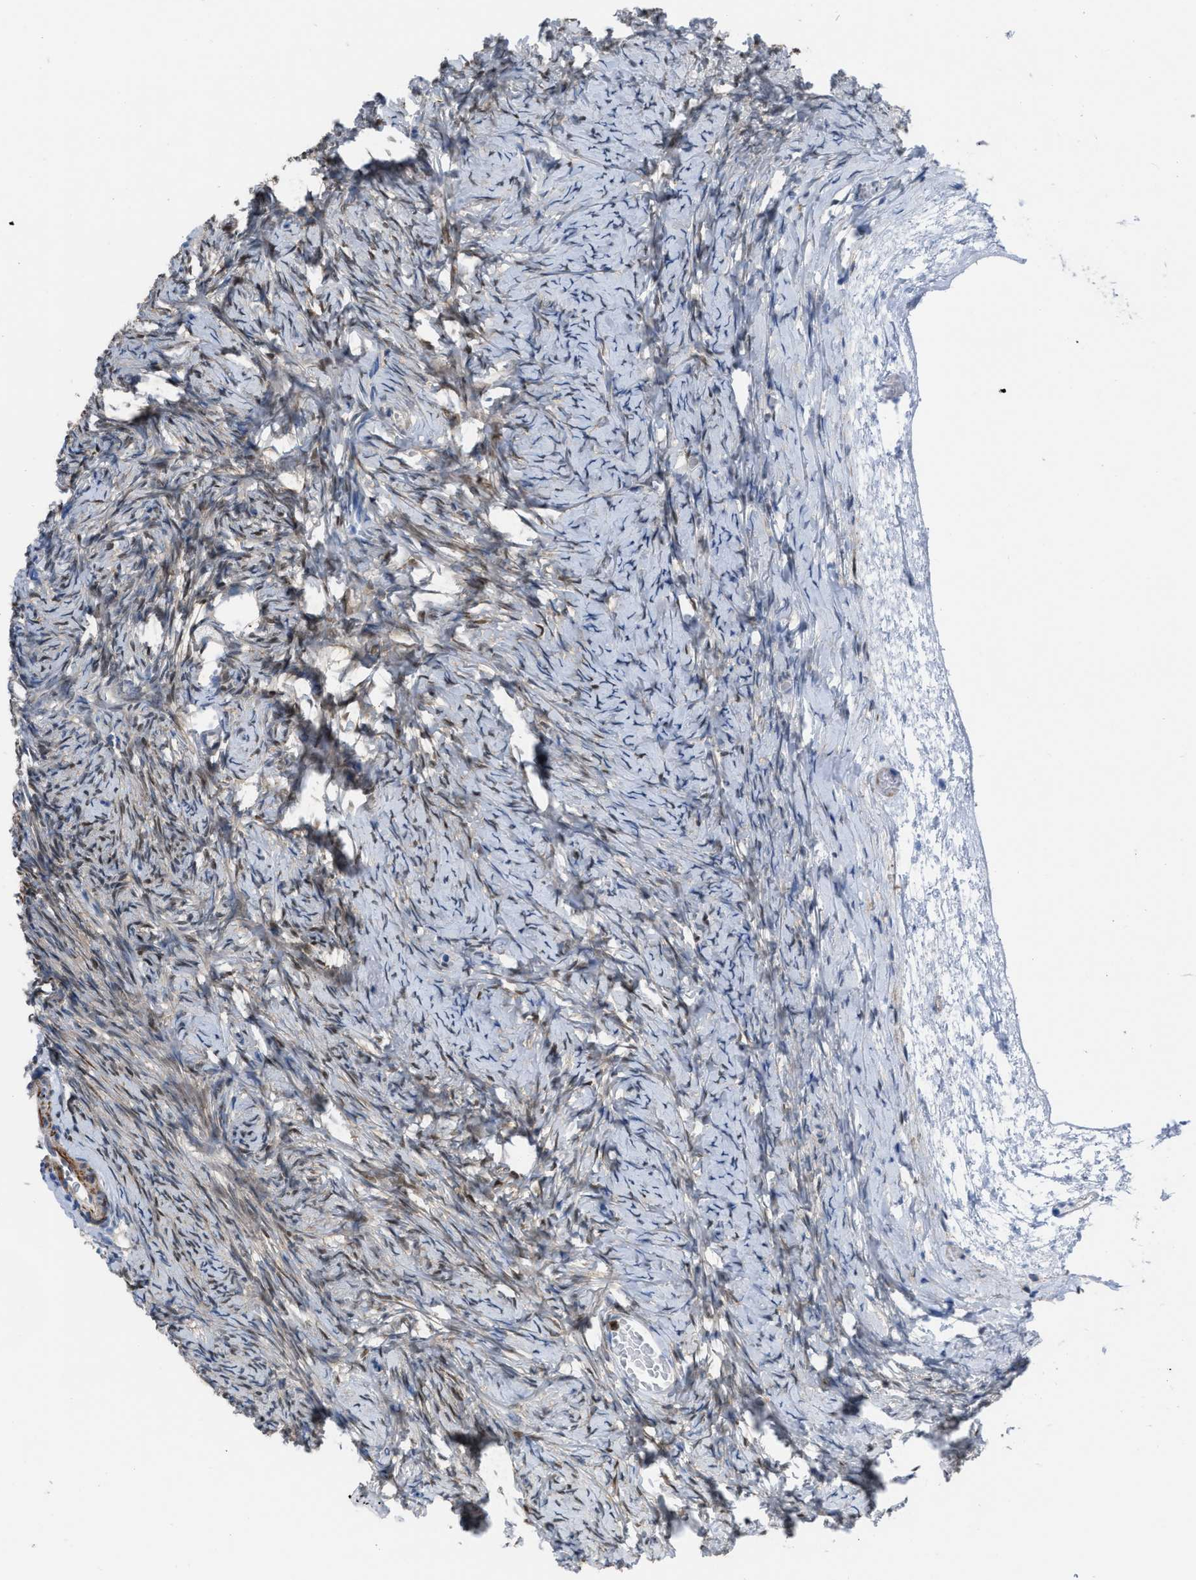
{"staining": {"intensity": "weak", "quantity": "25%-75%", "location": "cytoplasmic/membranous,nuclear"}, "tissue": "ovary", "cell_type": "Ovarian stroma cells", "image_type": "normal", "snomed": [{"axis": "morphology", "description": "Normal tissue, NOS"}, {"axis": "topography", "description": "Ovary"}], "caption": "The immunohistochemical stain shows weak cytoplasmic/membranous,nuclear positivity in ovarian stroma cells of unremarkable ovary. The protein is stained brown, and the nuclei are stained in blue (DAB (3,3'-diaminobenzidine) IHC with brightfield microscopy, high magnification).", "gene": "PRMT2", "patient": {"sex": "female", "age": 27}}